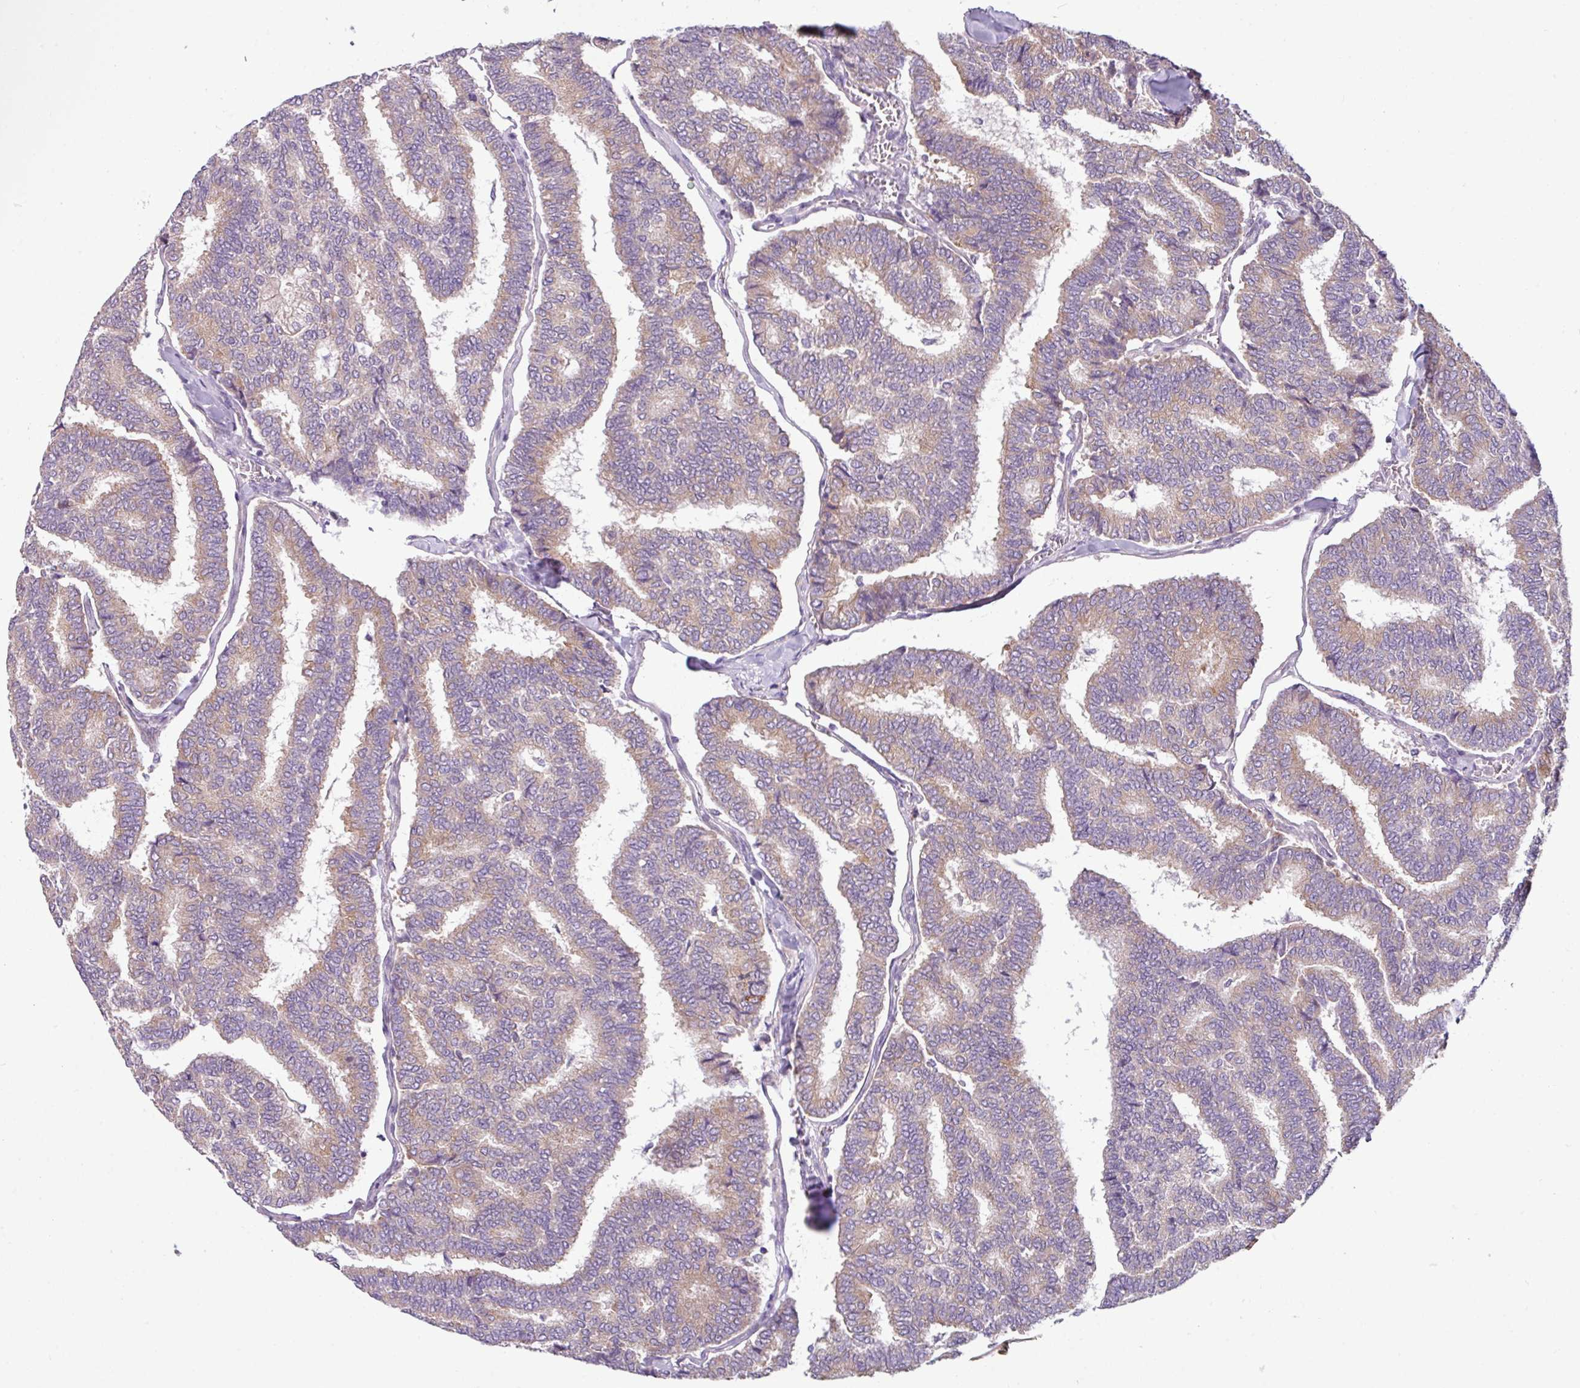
{"staining": {"intensity": "weak", "quantity": "25%-75%", "location": "cytoplasmic/membranous"}, "tissue": "thyroid cancer", "cell_type": "Tumor cells", "image_type": "cancer", "snomed": [{"axis": "morphology", "description": "Papillary adenocarcinoma, NOS"}, {"axis": "topography", "description": "Thyroid gland"}], "caption": "This photomicrograph reveals thyroid cancer stained with immunohistochemistry (IHC) to label a protein in brown. The cytoplasmic/membranous of tumor cells show weak positivity for the protein. Nuclei are counter-stained blue.", "gene": "TOR1AIP2", "patient": {"sex": "female", "age": 35}}